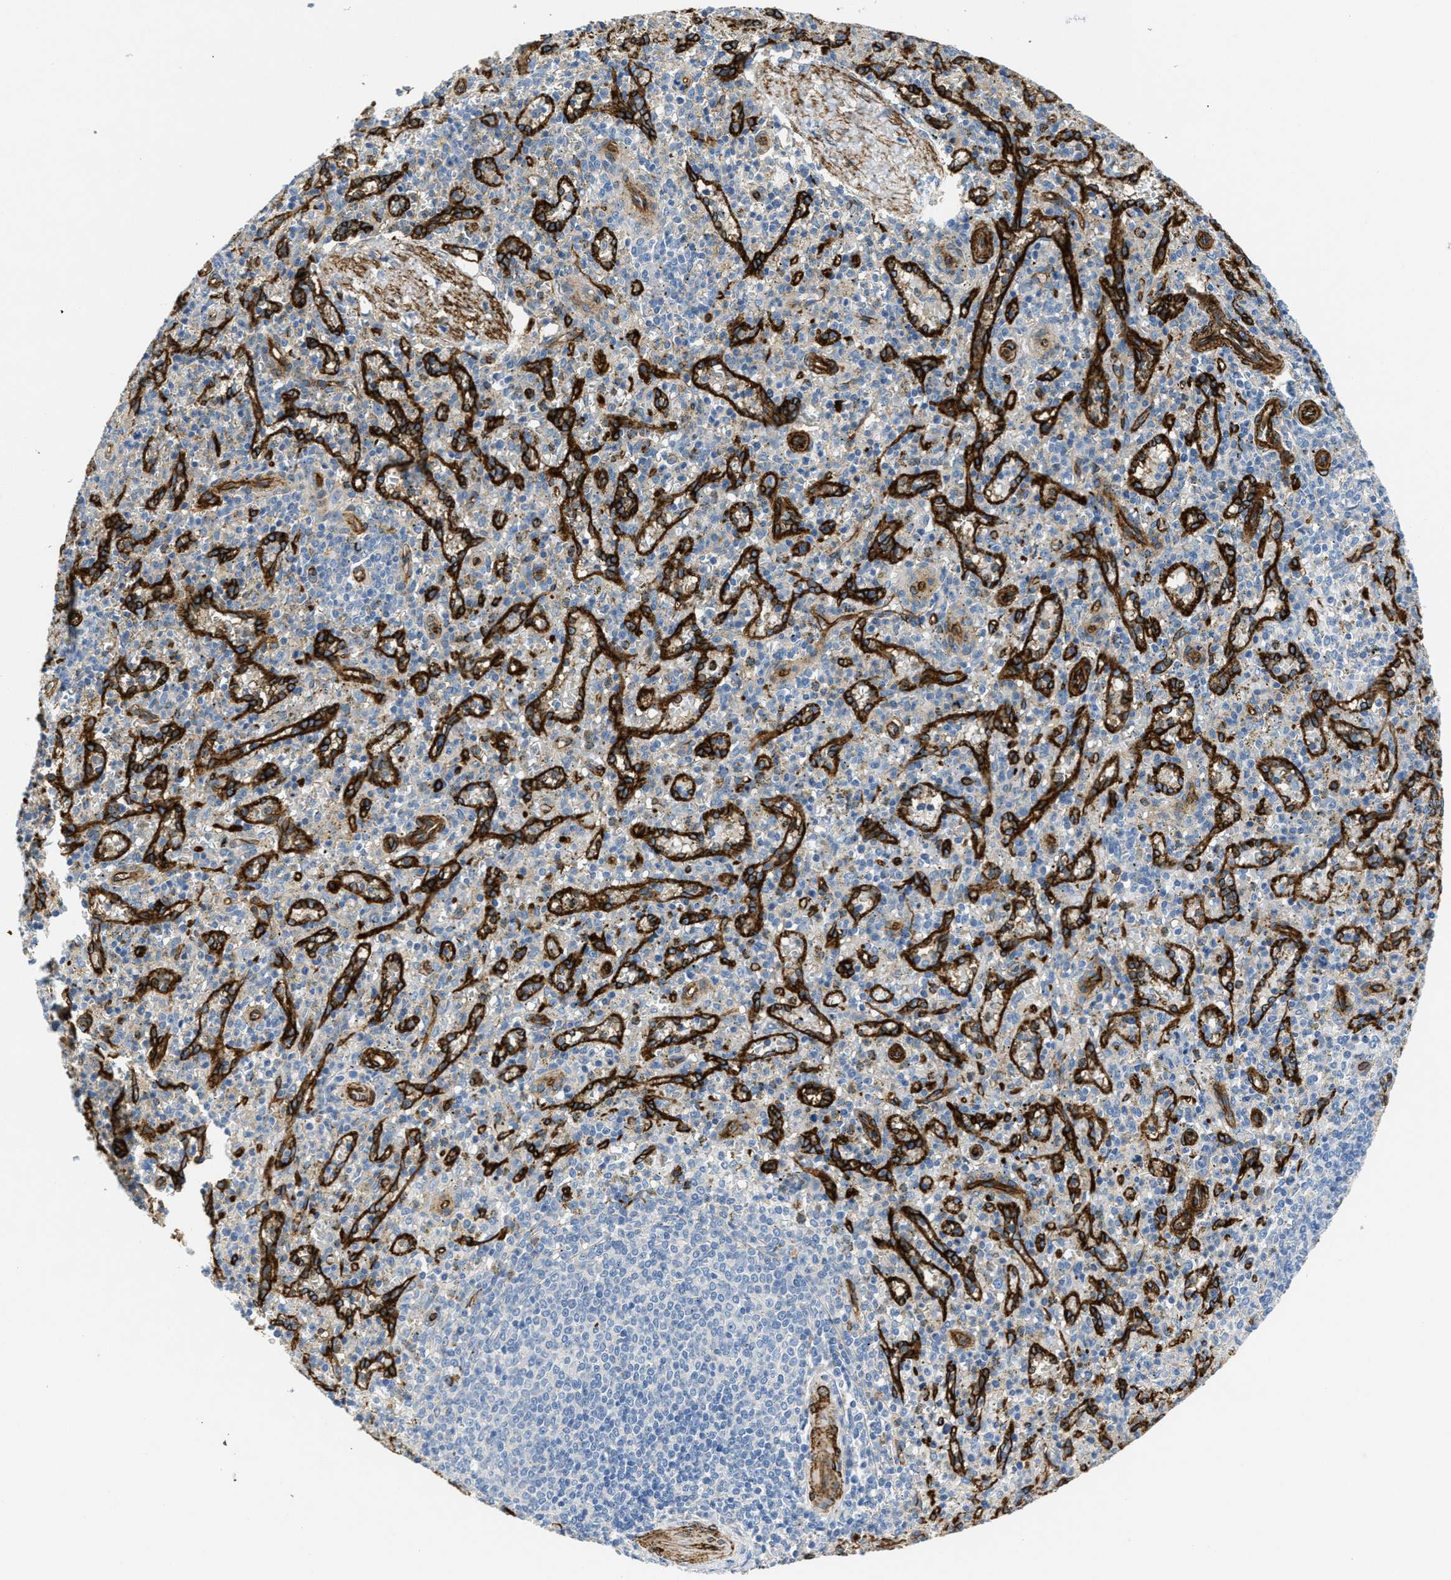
{"staining": {"intensity": "negative", "quantity": "none", "location": "none"}, "tissue": "spleen", "cell_type": "Cells in red pulp", "image_type": "normal", "snomed": [{"axis": "morphology", "description": "Normal tissue, NOS"}, {"axis": "topography", "description": "Spleen"}], "caption": "An image of human spleen is negative for staining in cells in red pulp.", "gene": "NAB1", "patient": {"sex": "male", "age": 72}}